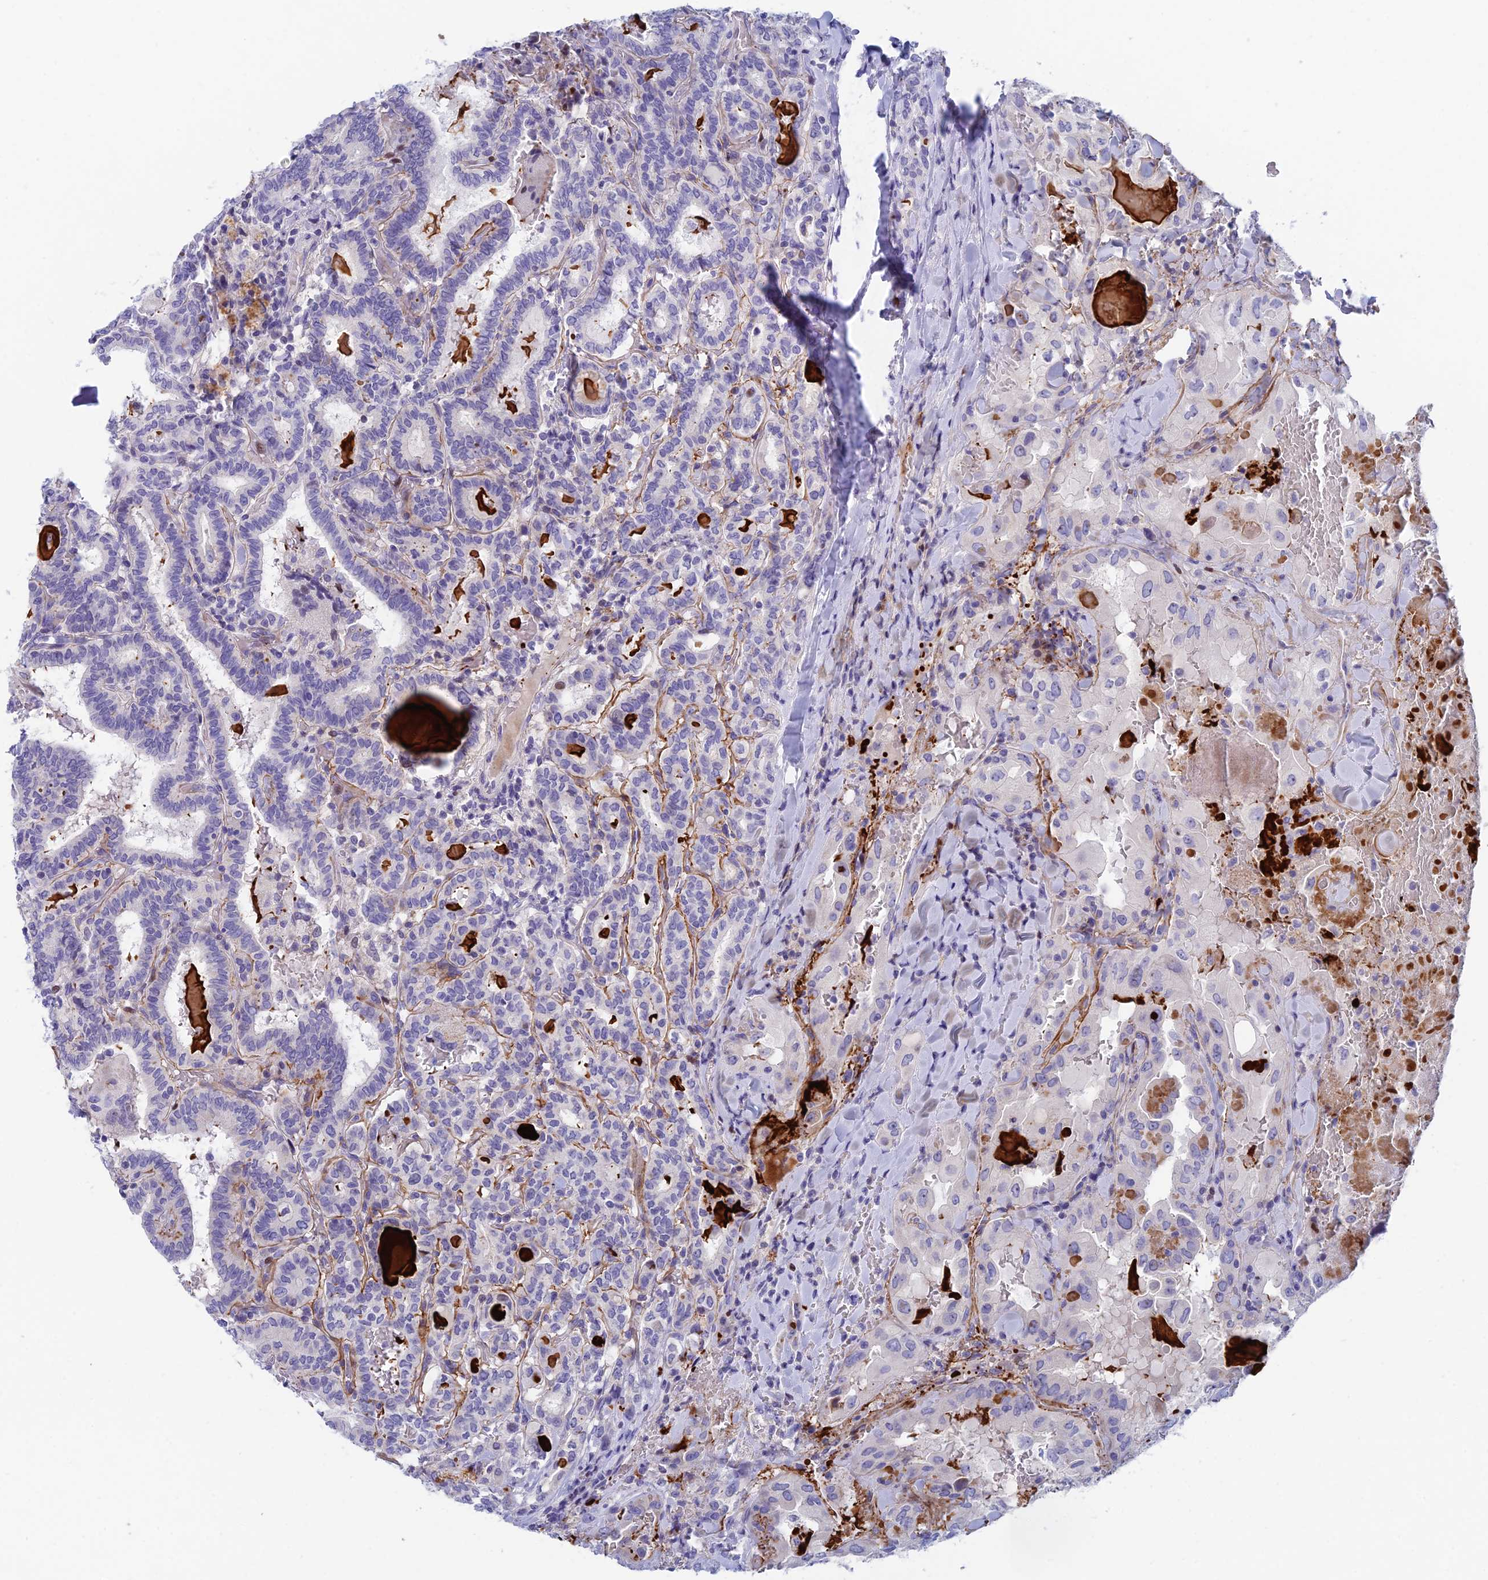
{"staining": {"intensity": "negative", "quantity": "none", "location": "none"}, "tissue": "thyroid cancer", "cell_type": "Tumor cells", "image_type": "cancer", "snomed": [{"axis": "morphology", "description": "Papillary adenocarcinoma, NOS"}, {"axis": "topography", "description": "Thyroid gland"}], "caption": "Image shows no significant protein expression in tumor cells of thyroid cancer (papillary adenocarcinoma).", "gene": "REXO5", "patient": {"sex": "female", "age": 72}}